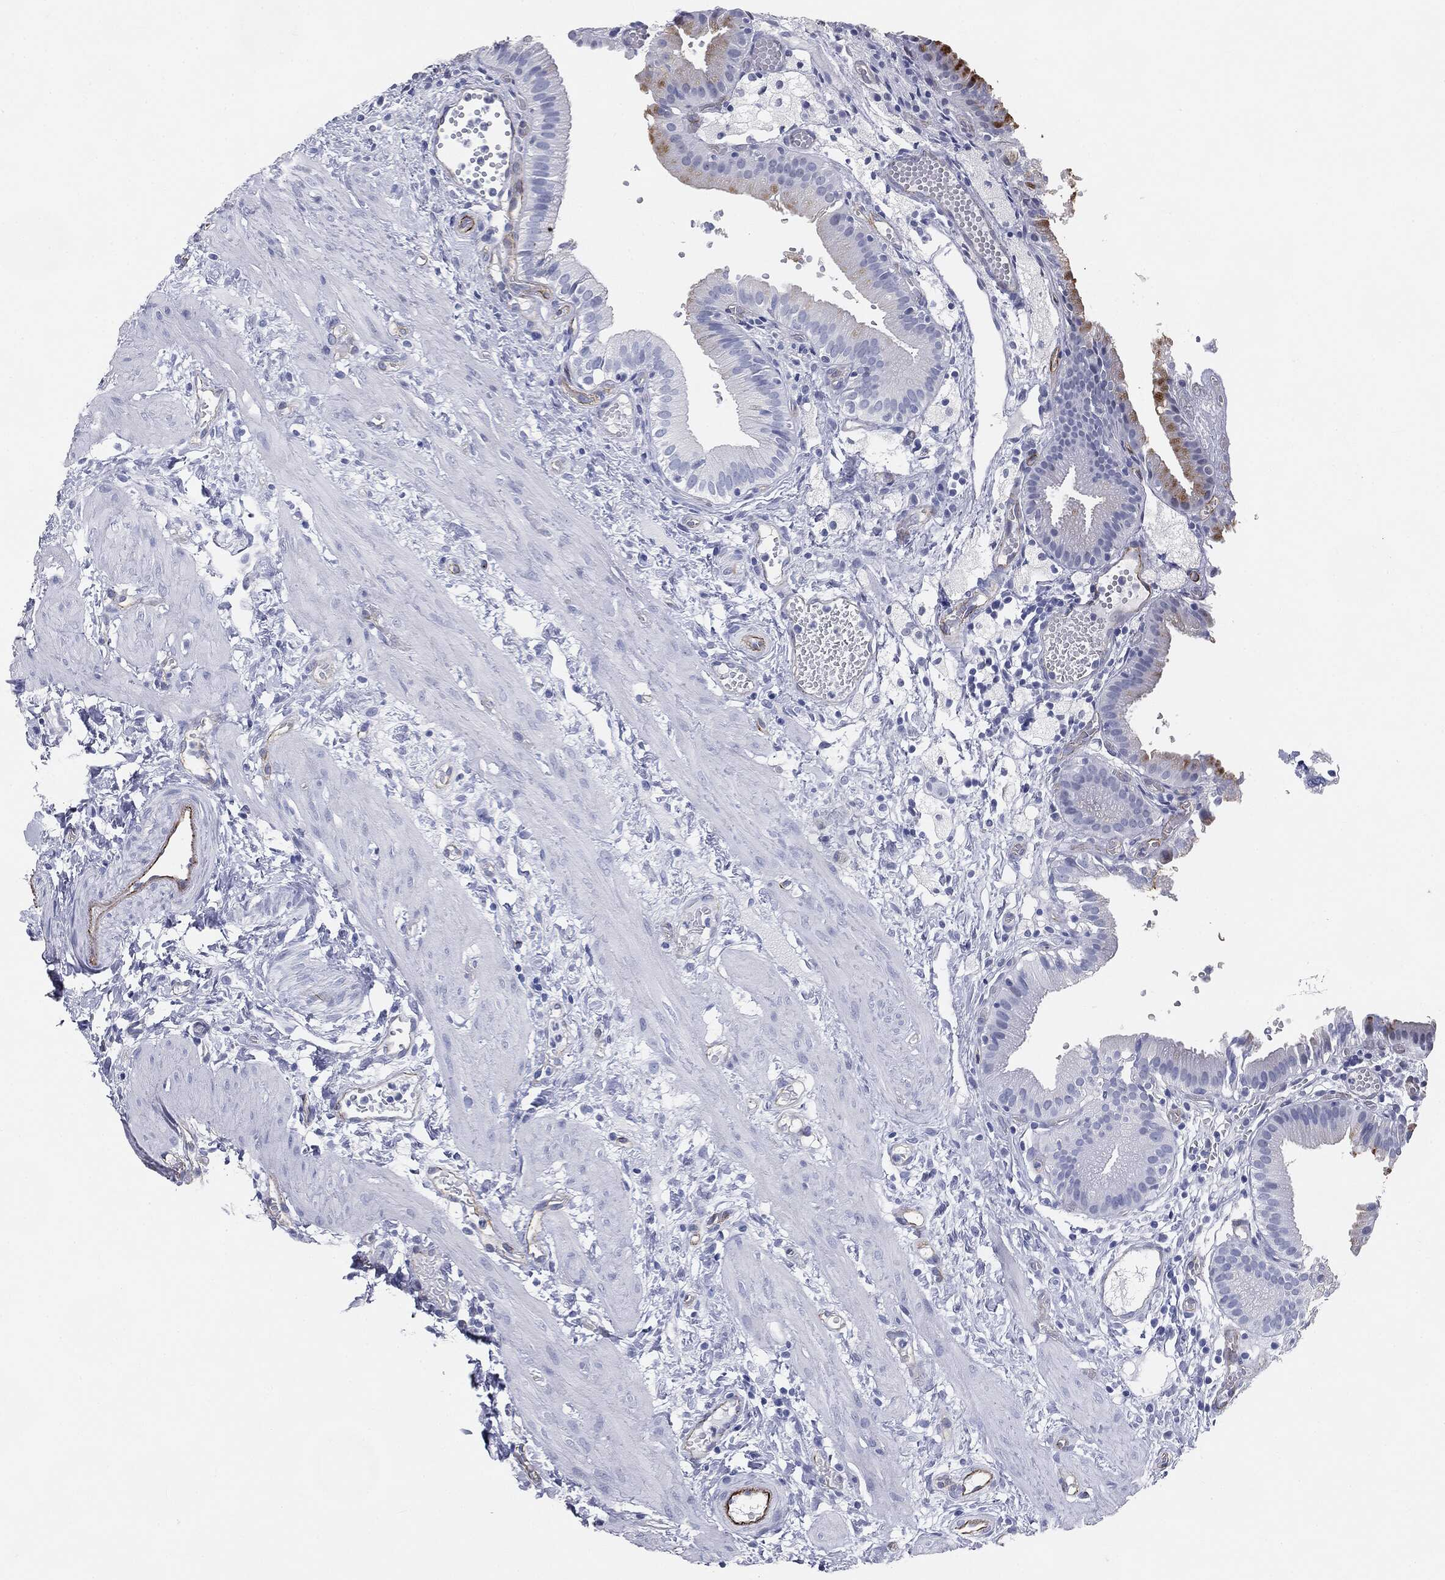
{"staining": {"intensity": "moderate", "quantity": "<25%", "location": "cytoplasmic/membranous"}, "tissue": "gallbladder", "cell_type": "Glandular cells", "image_type": "normal", "snomed": [{"axis": "morphology", "description": "Normal tissue, NOS"}, {"axis": "topography", "description": "Gallbladder"}], "caption": "This histopathology image displays immunohistochemistry (IHC) staining of unremarkable gallbladder, with low moderate cytoplasmic/membranous staining in about <25% of glandular cells.", "gene": "MUC5AC", "patient": {"sex": "female", "age": 24}}